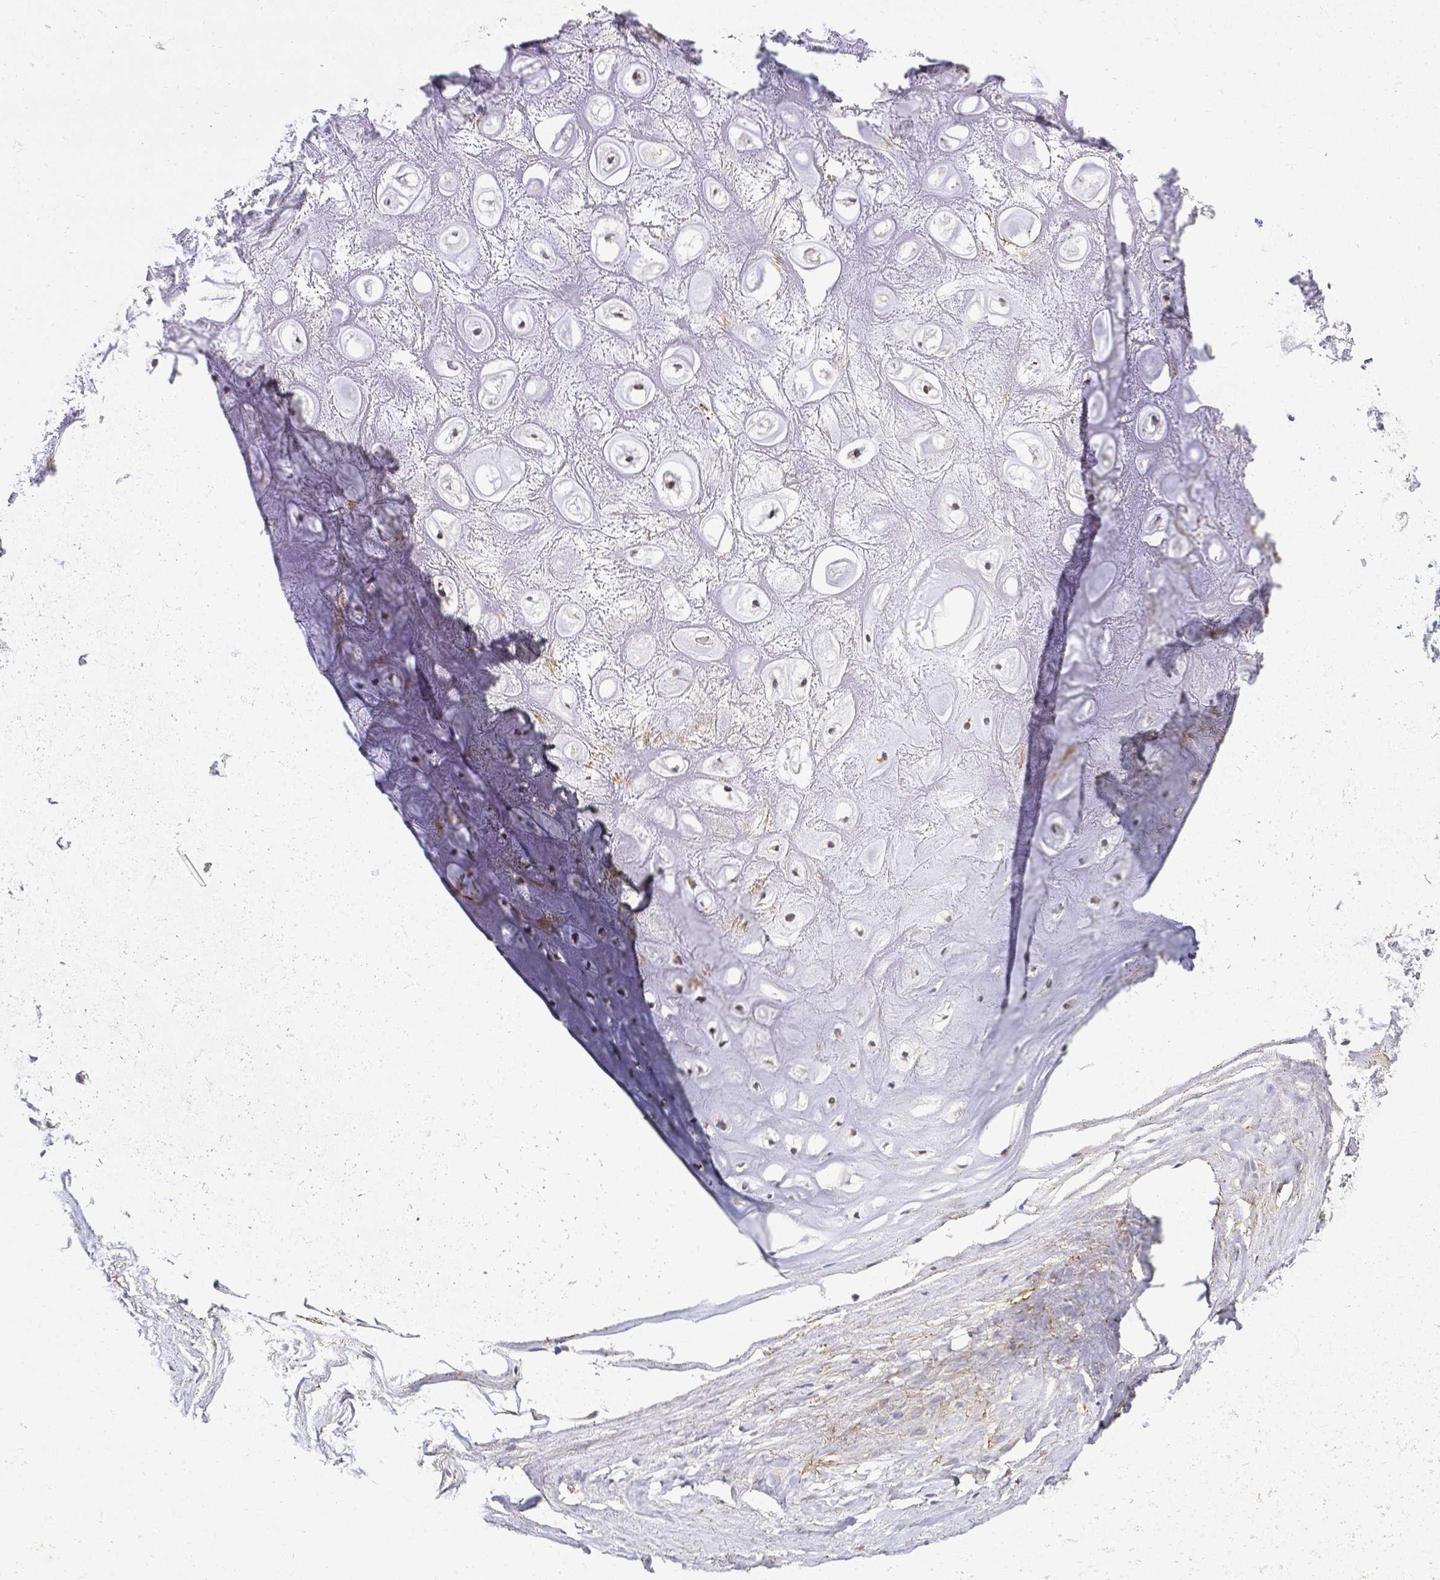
{"staining": {"intensity": "weak", "quantity": "<25%", "location": "nuclear"}, "tissue": "soft tissue", "cell_type": "Chondrocytes", "image_type": "normal", "snomed": [{"axis": "morphology", "description": "Normal tissue, NOS"}, {"axis": "topography", "description": "Lymph node"}, {"axis": "topography", "description": "Cartilage tissue"}, {"axis": "topography", "description": "Nasopharynx"}], "caption": "DAB immunohistochemical staining of benign human soft tissue demonstrates no significant expression in chondrocytes. Brightfield microscopy of immunohistochemistry stained with DAB (brown) and hematoxylin (blue), captured at high magnification.", "gene": "FAM83G", "patient": {"sex": "male", "age": 63}}